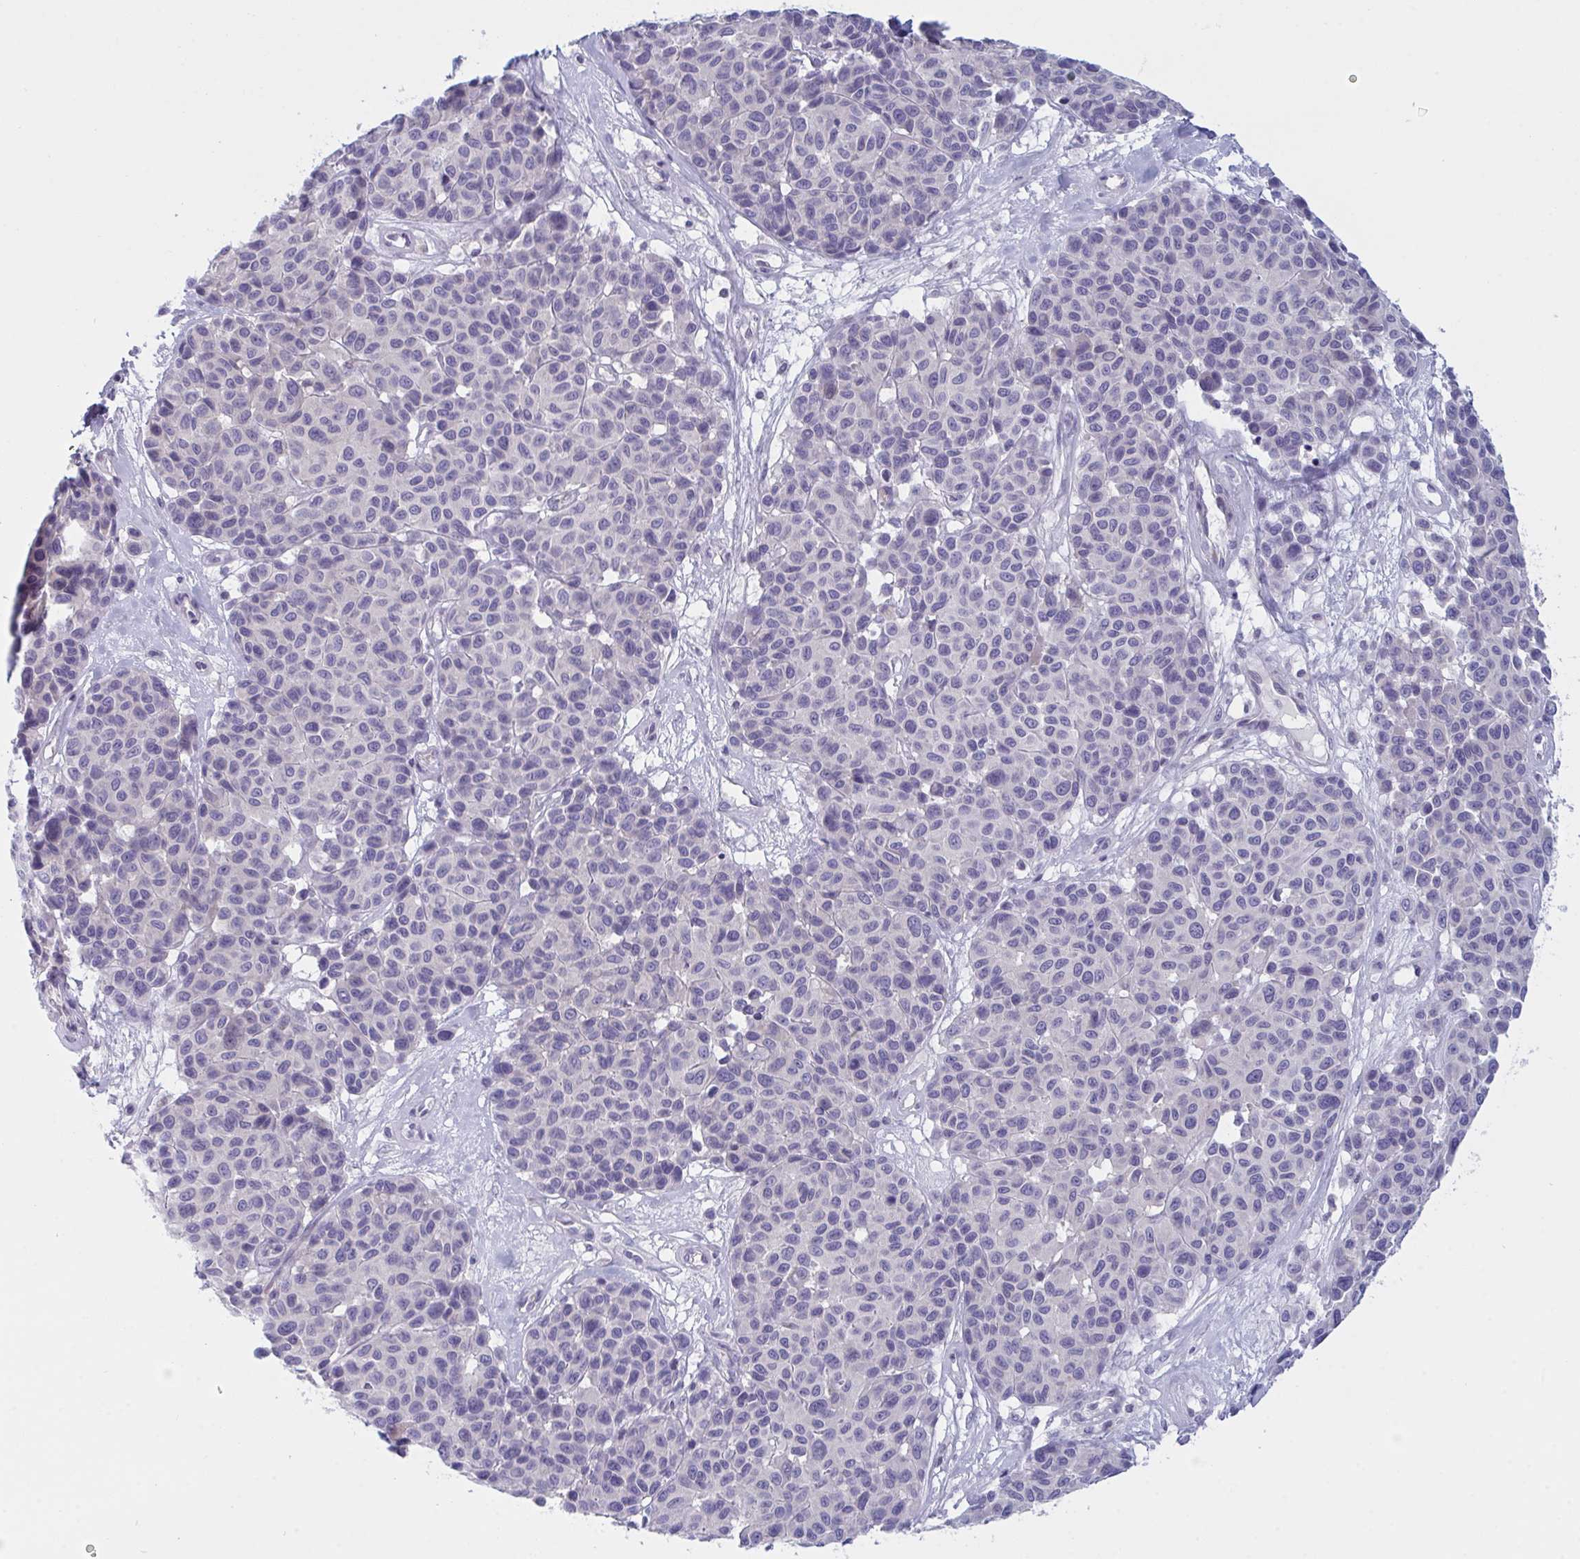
{"staining": {"intensity": "negative", "quantity": "none", "location": "none"}, "tissue": "melanoma", "cell_type": "Tumor cells", "image_type": "cancer", "snomed": [{"axis": "morphology", "description": "Malignant melanoma, NOS"}, {"axis": "topography", "description": "Skin"}], "caption": "The IHC histopathology image has no significant expression in tumor cells of malignant melanoma tissue. (Stains: DAB immunohistochemistry (IHC) with hematoxylin counter stain, Microscopy: brightfield microscopy at high magnification).", "gene": "NAA30", "patient": {"sex": "female", "age": 66}}